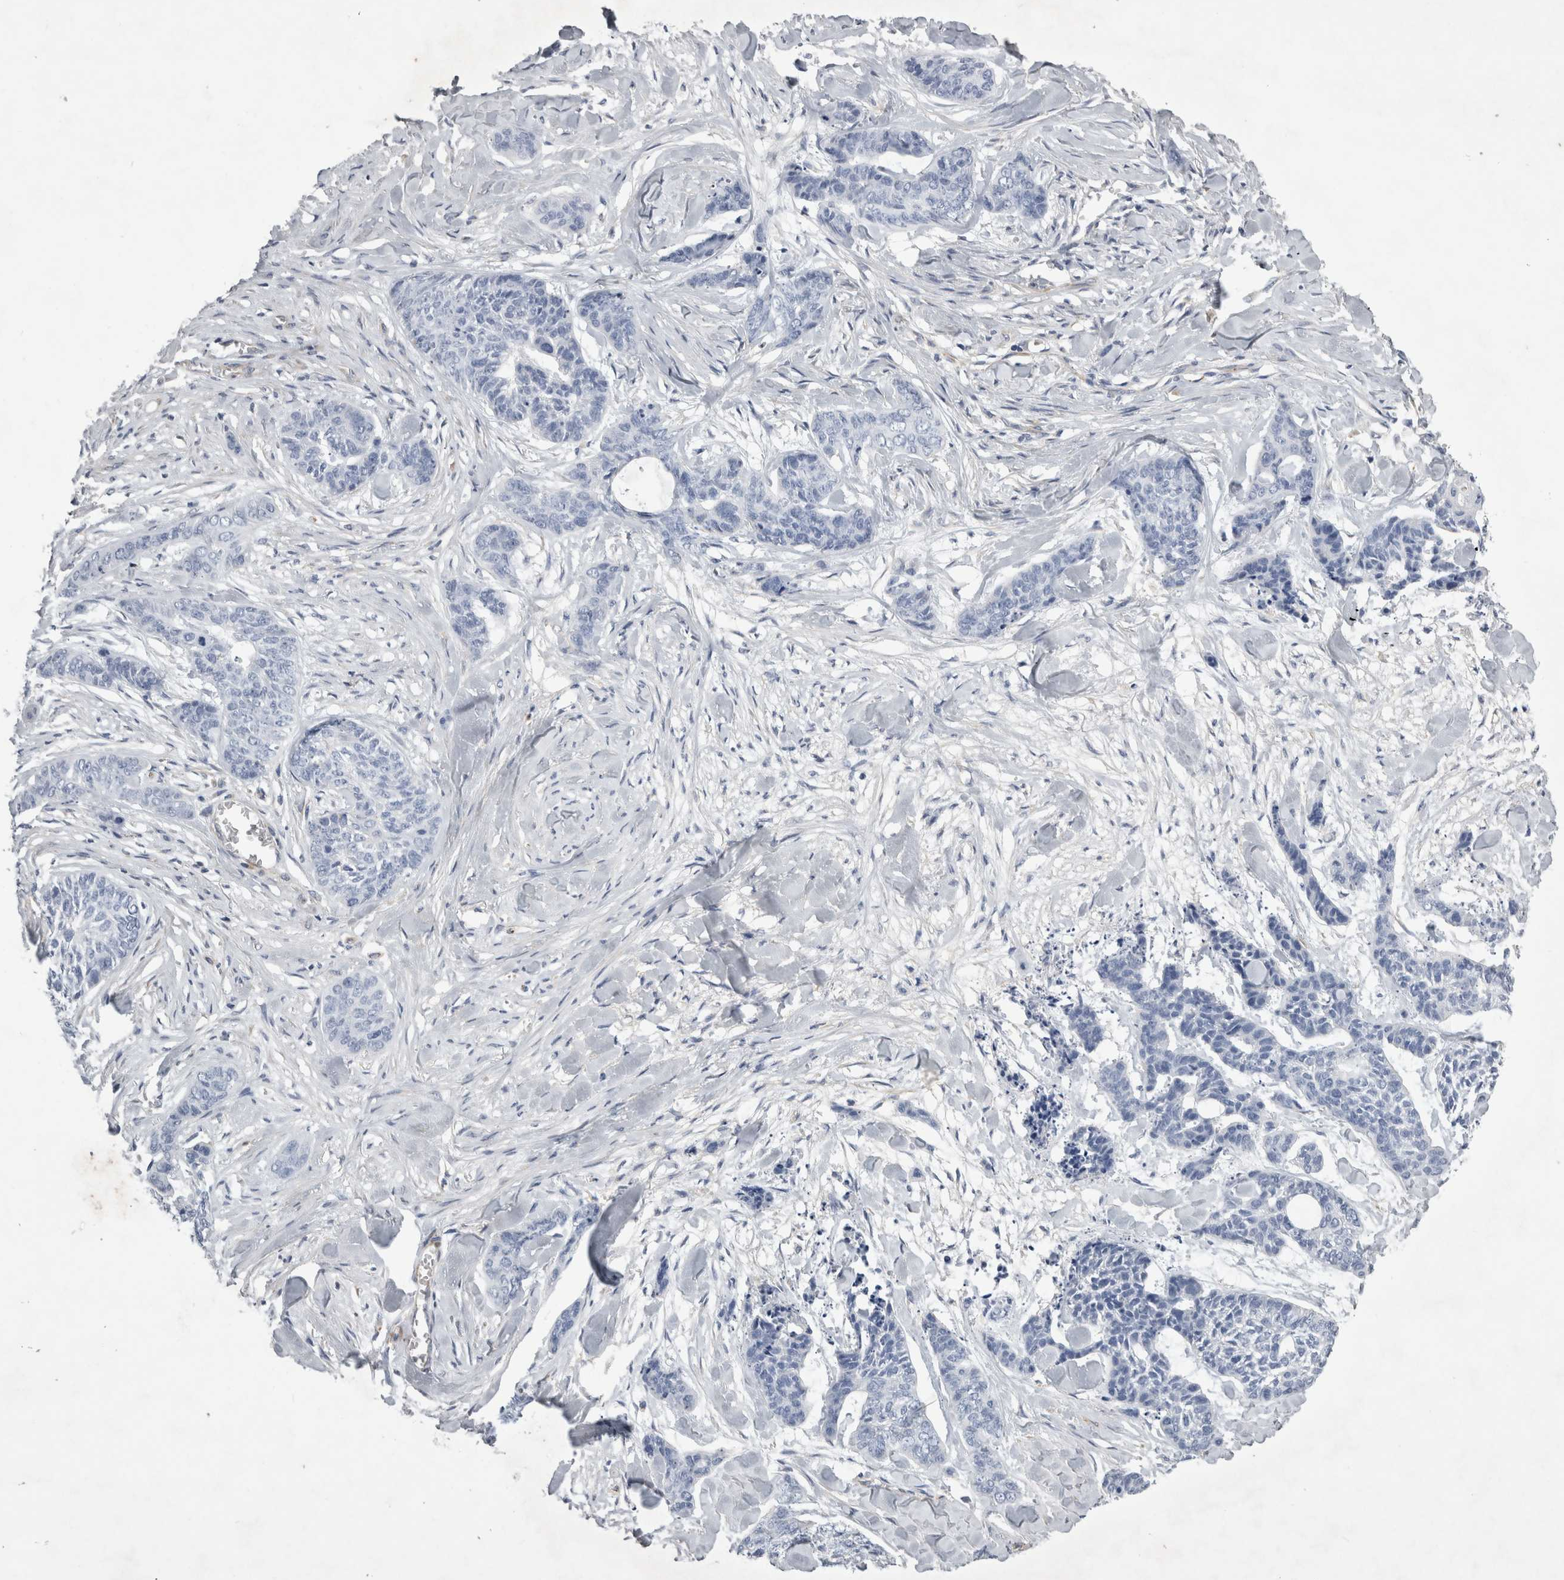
{"staining": {"intensity": "negative", "quantity": "none", "location": "none"}, "tissue": "skin cancer", "cell_type": "Tumor cells", "image_type": "cancer", "snomed": [{"axis": "morphology", "description": "Basal cell carcinoma"}, {"axis": "topography", "description": "Skin"}], "caption": "There is no significant staining in tumor cells of skin cancer.", "gene": "STRADB", "patient": {"sex": "female", "age": 64}}